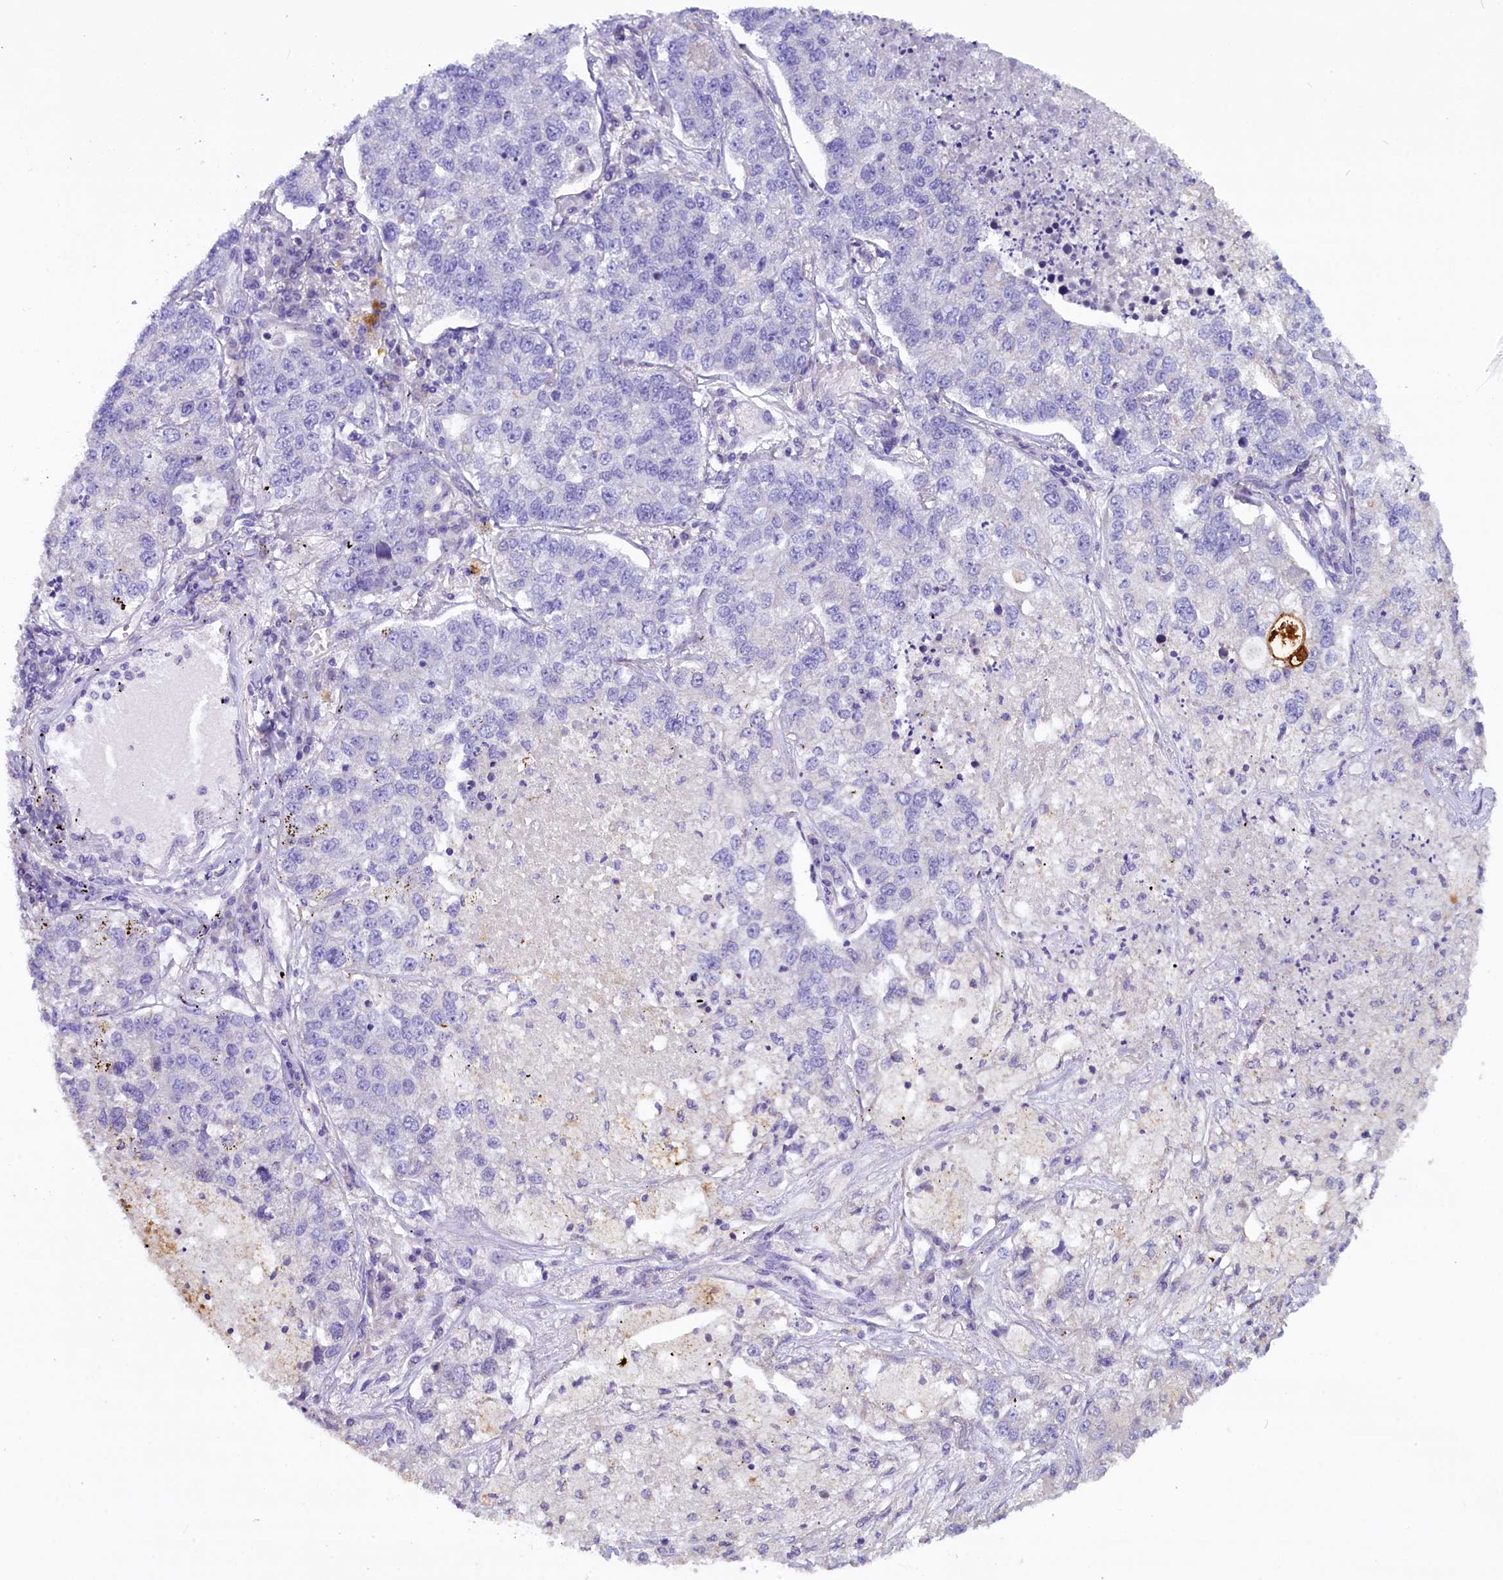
{"staining": {"intensity": "negative", "quantity": "none", "location": "none"}, "tissue": "lung cancer", "cell_type": "Tumor cells", "image_type": "cancer", "snomed": [{"axis": "morphology", "description": "Adenocarcinoma, NOS"}, {"axis": "topography", "description": "Lung"}], "caption": "This is an immunohistochemistry micrograph of human adenocarcinoma (lung). There is no positivity in tumor cells.", "gene": "RTTN", "patient": {"sex": "male", "age": 49}}